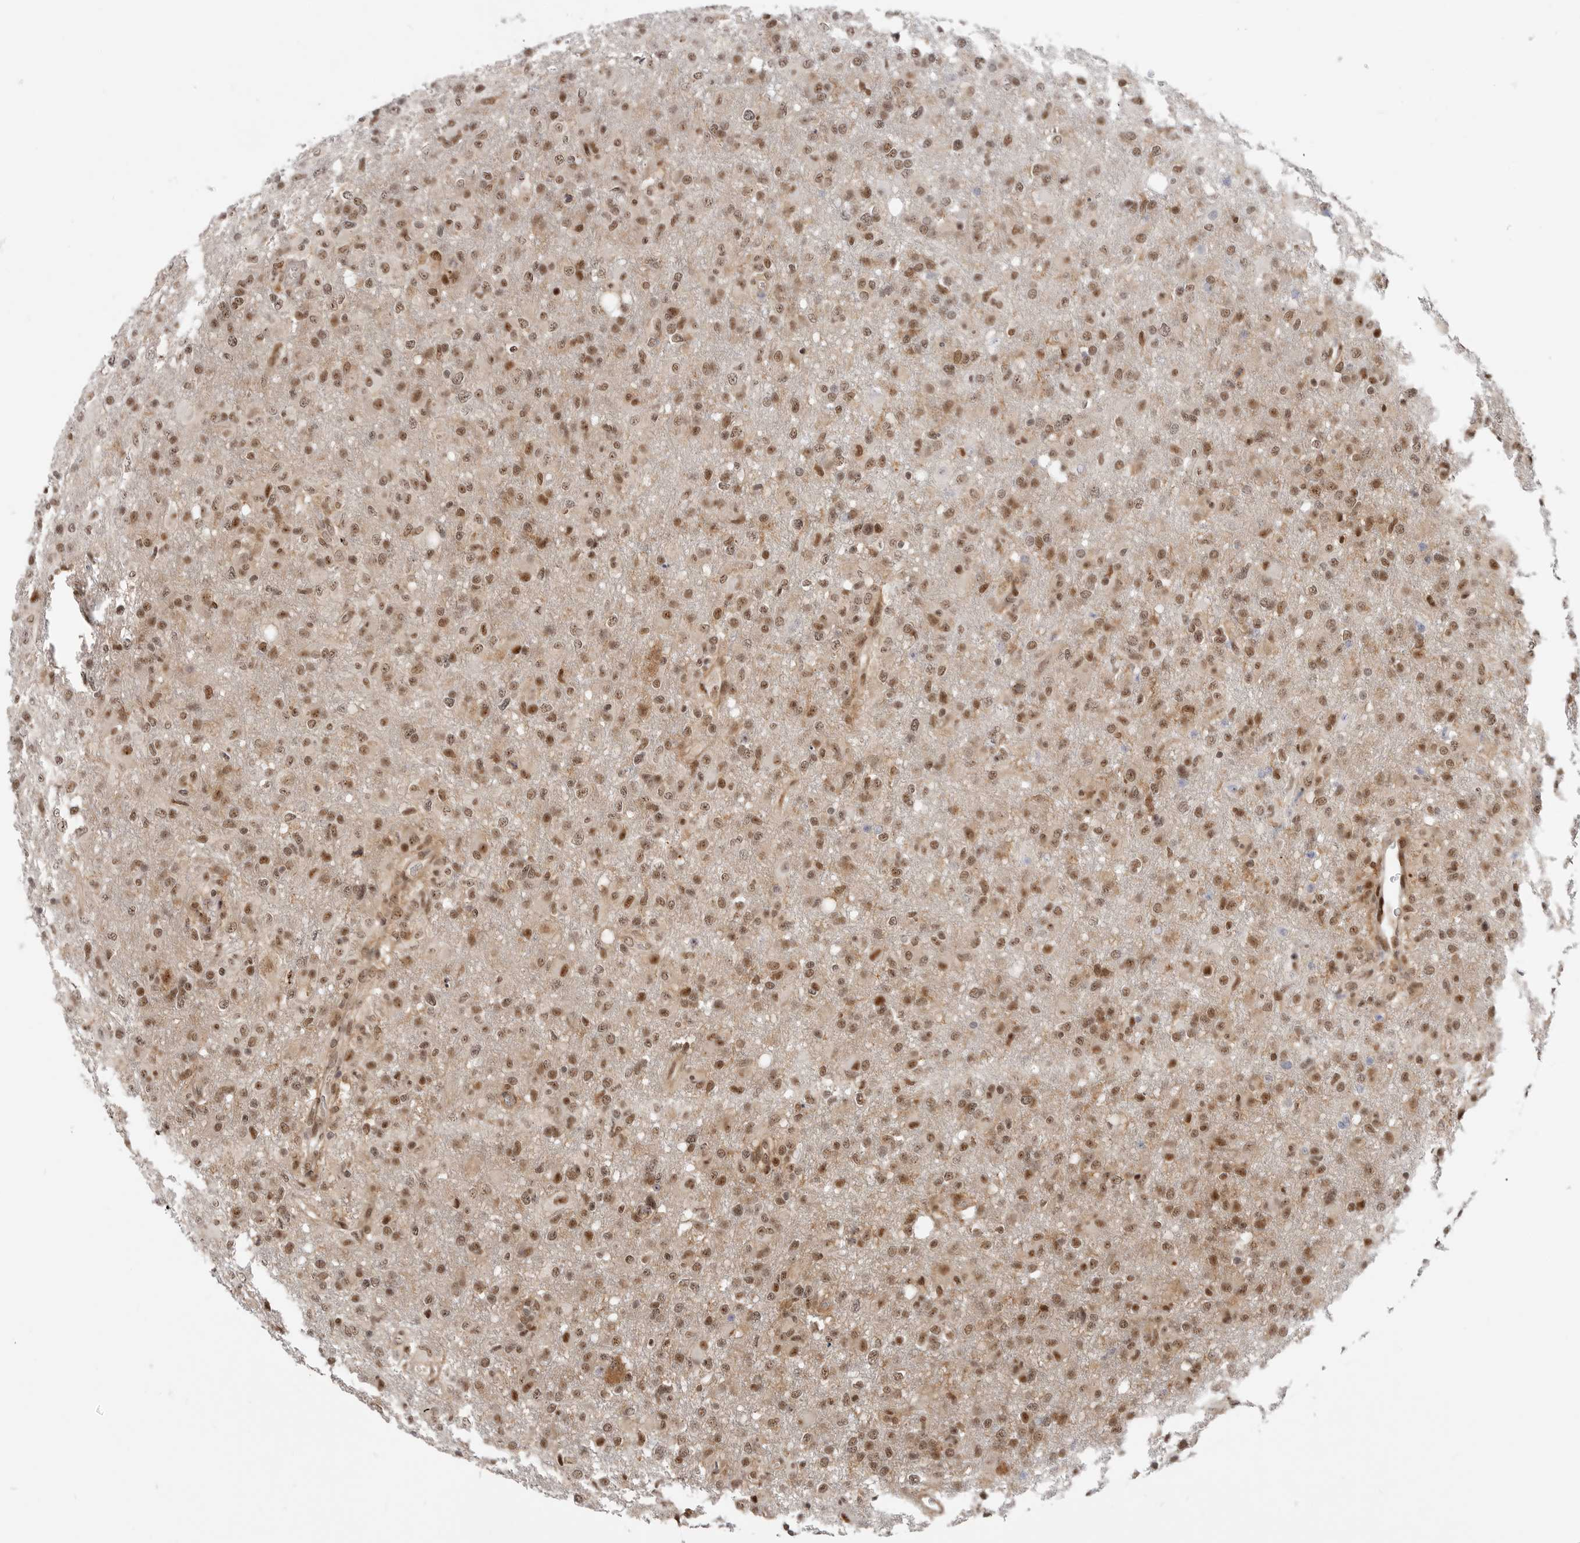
{"staining": {"intensity": "moderate", "quantity": ">75%", "location": "nuclear"}, "tissue": "glioma", "cell_type": "Tumor cells", "image_type": "cancer", "snomed": [{"axis": "morphology", "description": "Glioma, malignant, High grade"}, {"axis": "topography", "description": "Brain"}], "caption": "A micrograph showing moderate nuclear positivity in approximately >75% of tumor cells in glioma, as visualized by brown immunohistochemical staining.", "gene": "GPATCH2", "patient": {"sex": "female", "age": 57}}